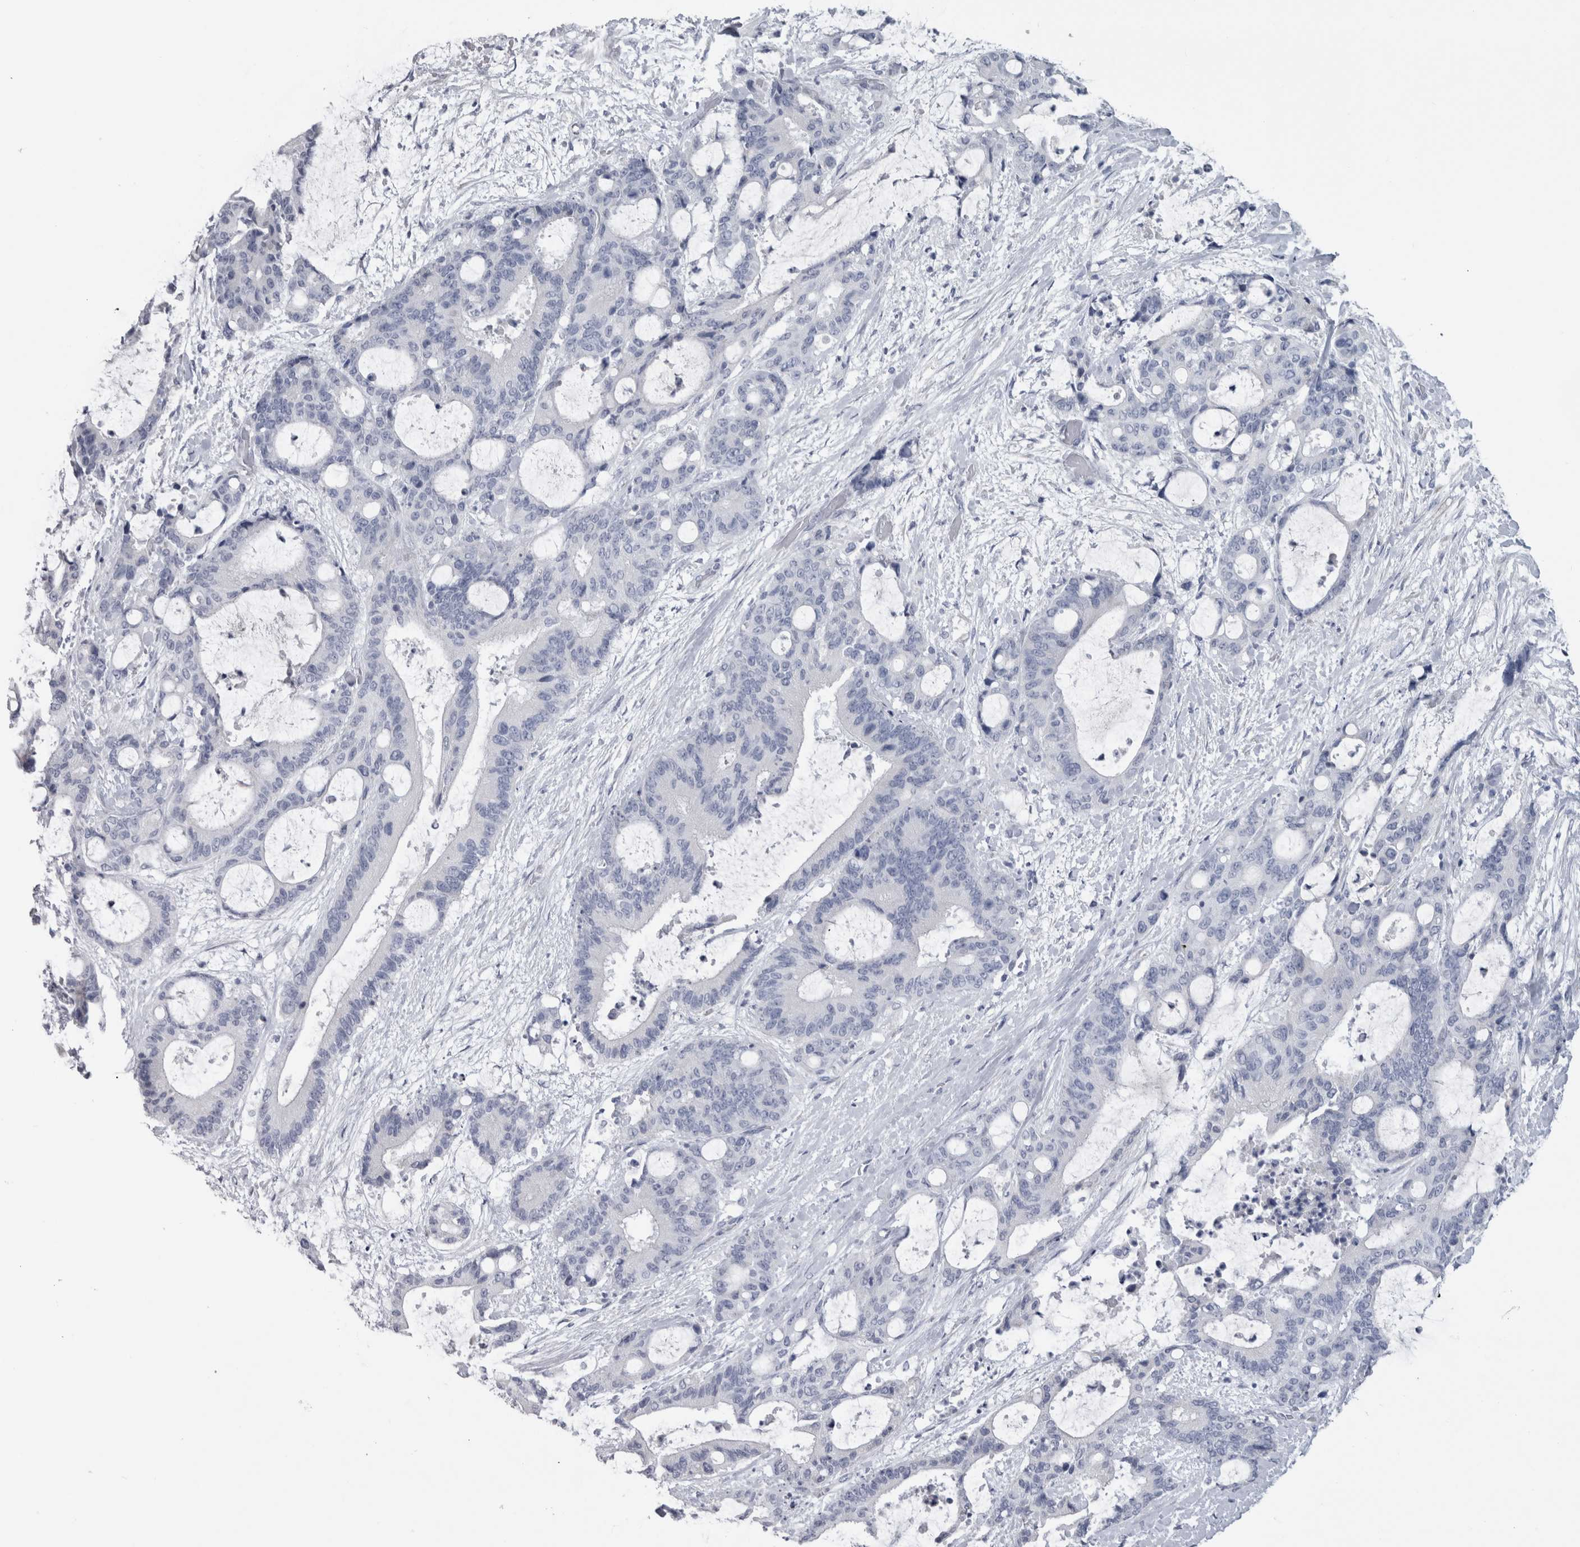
{"staining": {"intensity": "negative", "quantity": "none", "location": "none"}, "tissue": "liver cancer", "cell_type": "Tumor cells", "image_type": "cancer", "snomed": [{"axis": "morphology", "description": "Cholangiocarcinoma"}, {"axis": "topography", "description": "Liver"}], "caption": "This is an IHC image of cholangiocarcinoma (liver). There is no staining in tumor cells.", "gene": "MSMB", "patient": {"sex": "female", "age": 73}}